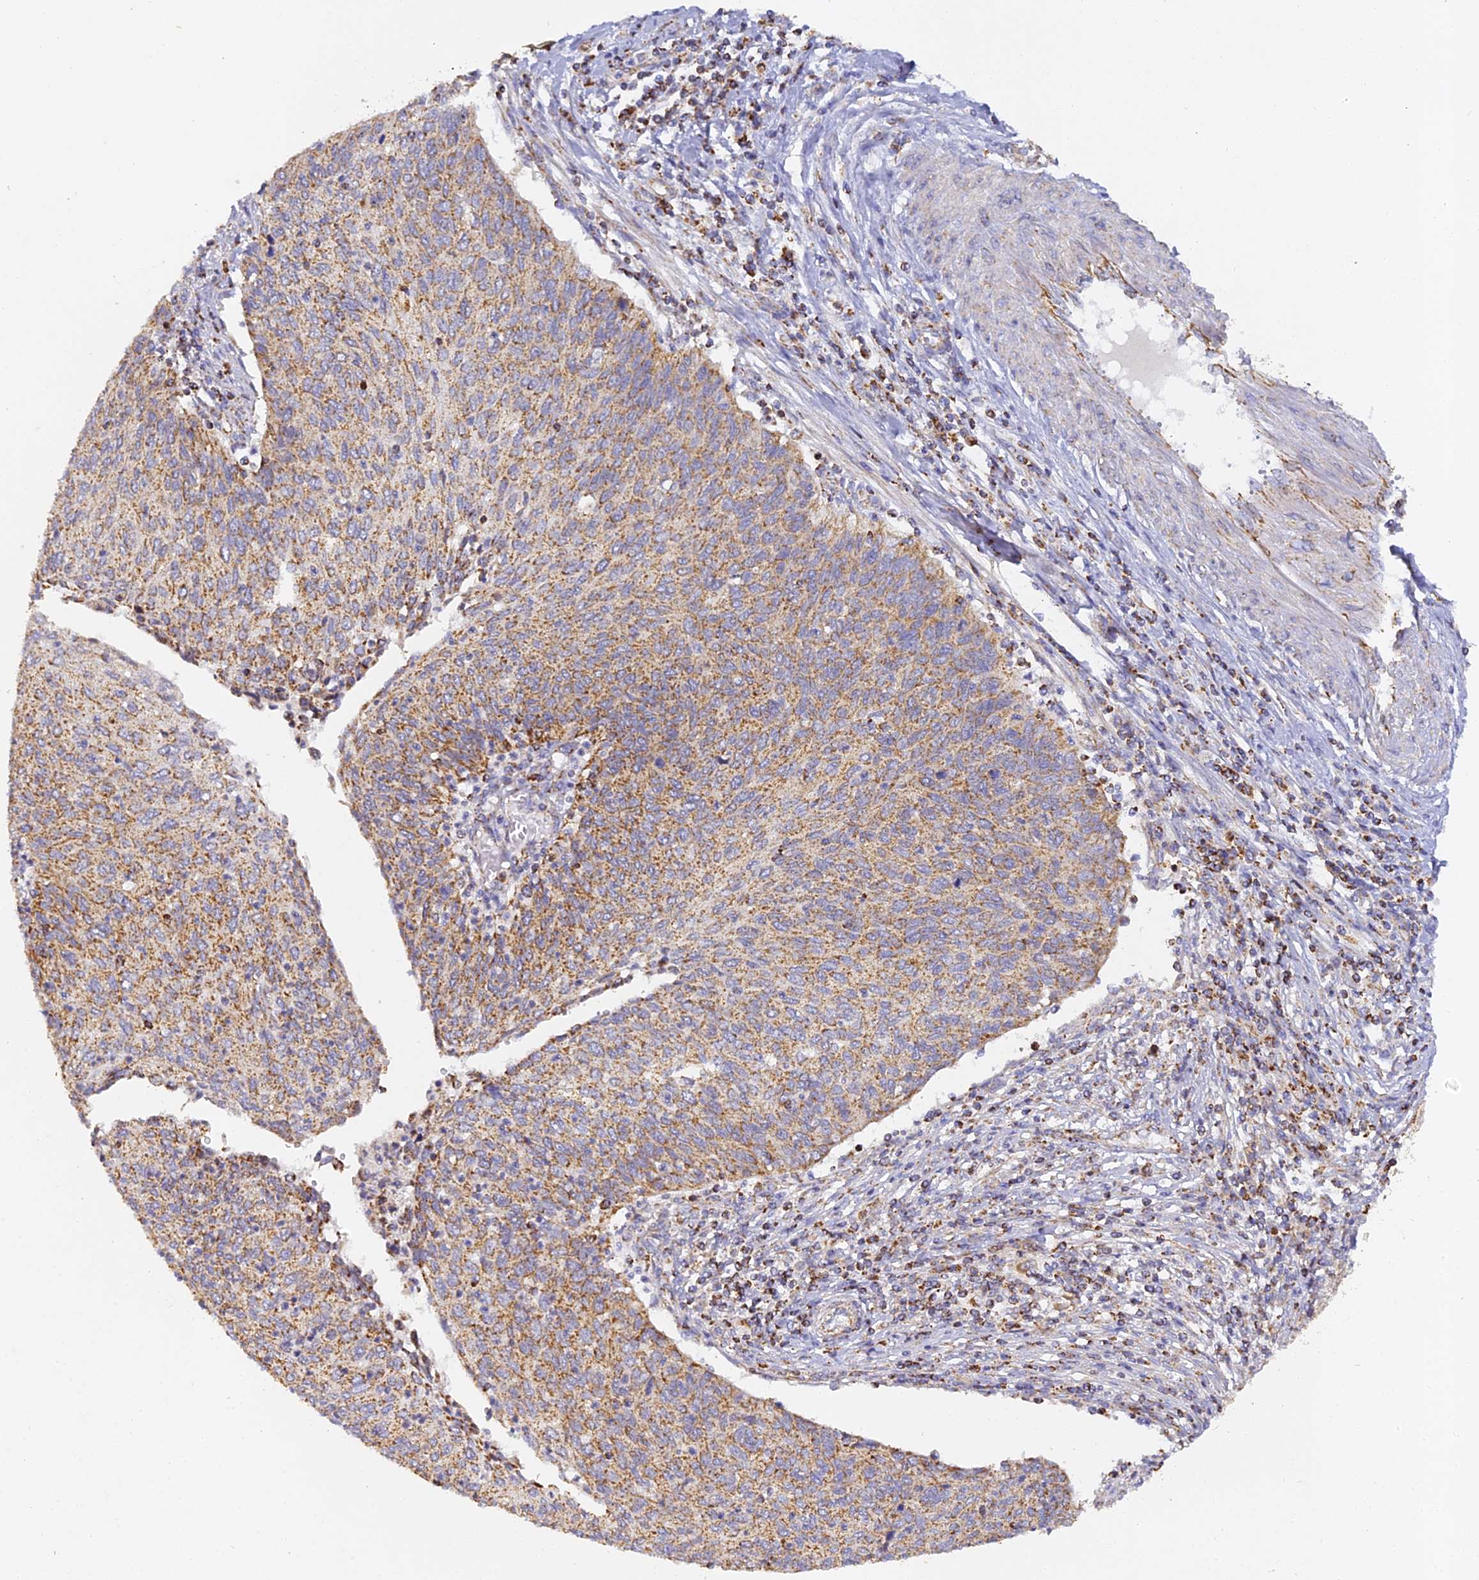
{"staining": {"intensity": "moderate", "quantity": ">75%", "location": "cytoplasmic/membranous"}, "tissue": "cervical cancer", "cell_type": "Tumor cells", "image_type": "cancer", "snomed": [{"axis": "morphology", "description": "Squamous cell carcinoma, NOS"}, {"axis": "topography", "description": "Cervix"}], "caption": "Human cervical cancer stained for a protein (brown) reveals moderate cytoplasmic/membranous positive positivity in about >75% of tumor cells.", "gene": "DONSON", "patient": {"sex": "female", "age": 38}}